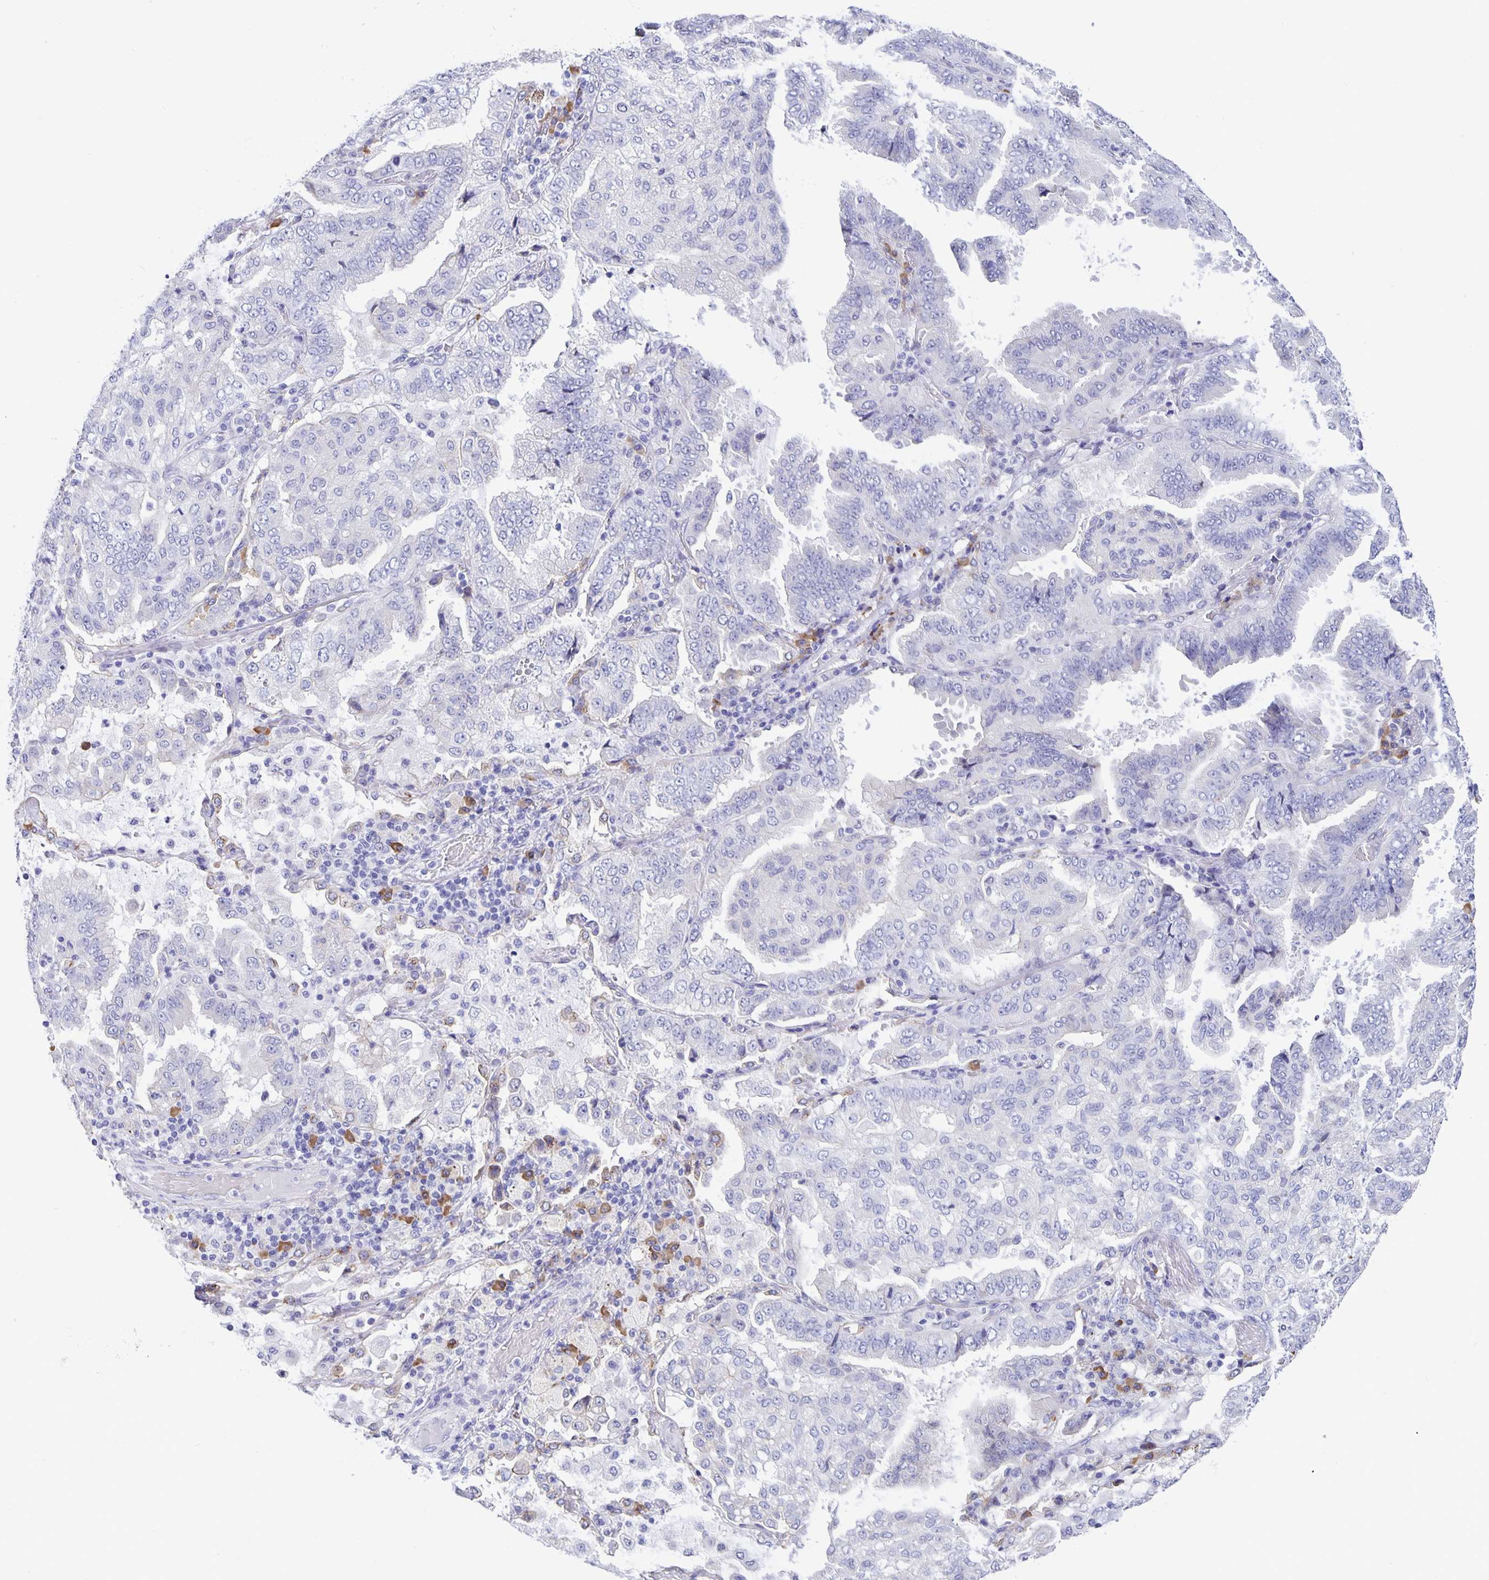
{"staining": {"intensity": "negative", "quantity": "none", "location": "none"}, "tissue": "lung cancer", "cell_type": "Tumor cells", "image_type": "cancer", "snomed": [{"axis": "morphology", "description": "Aneuploidy"}, {"axis": "morphology", "description": "Adenocarcinoma, NOS"}, {"axis": "morphology", "description": "Adenocarcinoma, metastatic, NOS"}, {"axis": "topography", "description": "Lymph node"}, {"axis": "topography", "description": "Lung"}], "caption": "This photomicrograph is of lung metastatic adenocarcinoma stained with IHC to label a protein in brown with the nuclei are counter-stained blue. There is no expression in tumor cells.", "gene": "ERMN", "patient": {"sex": "female", "age": 48}}